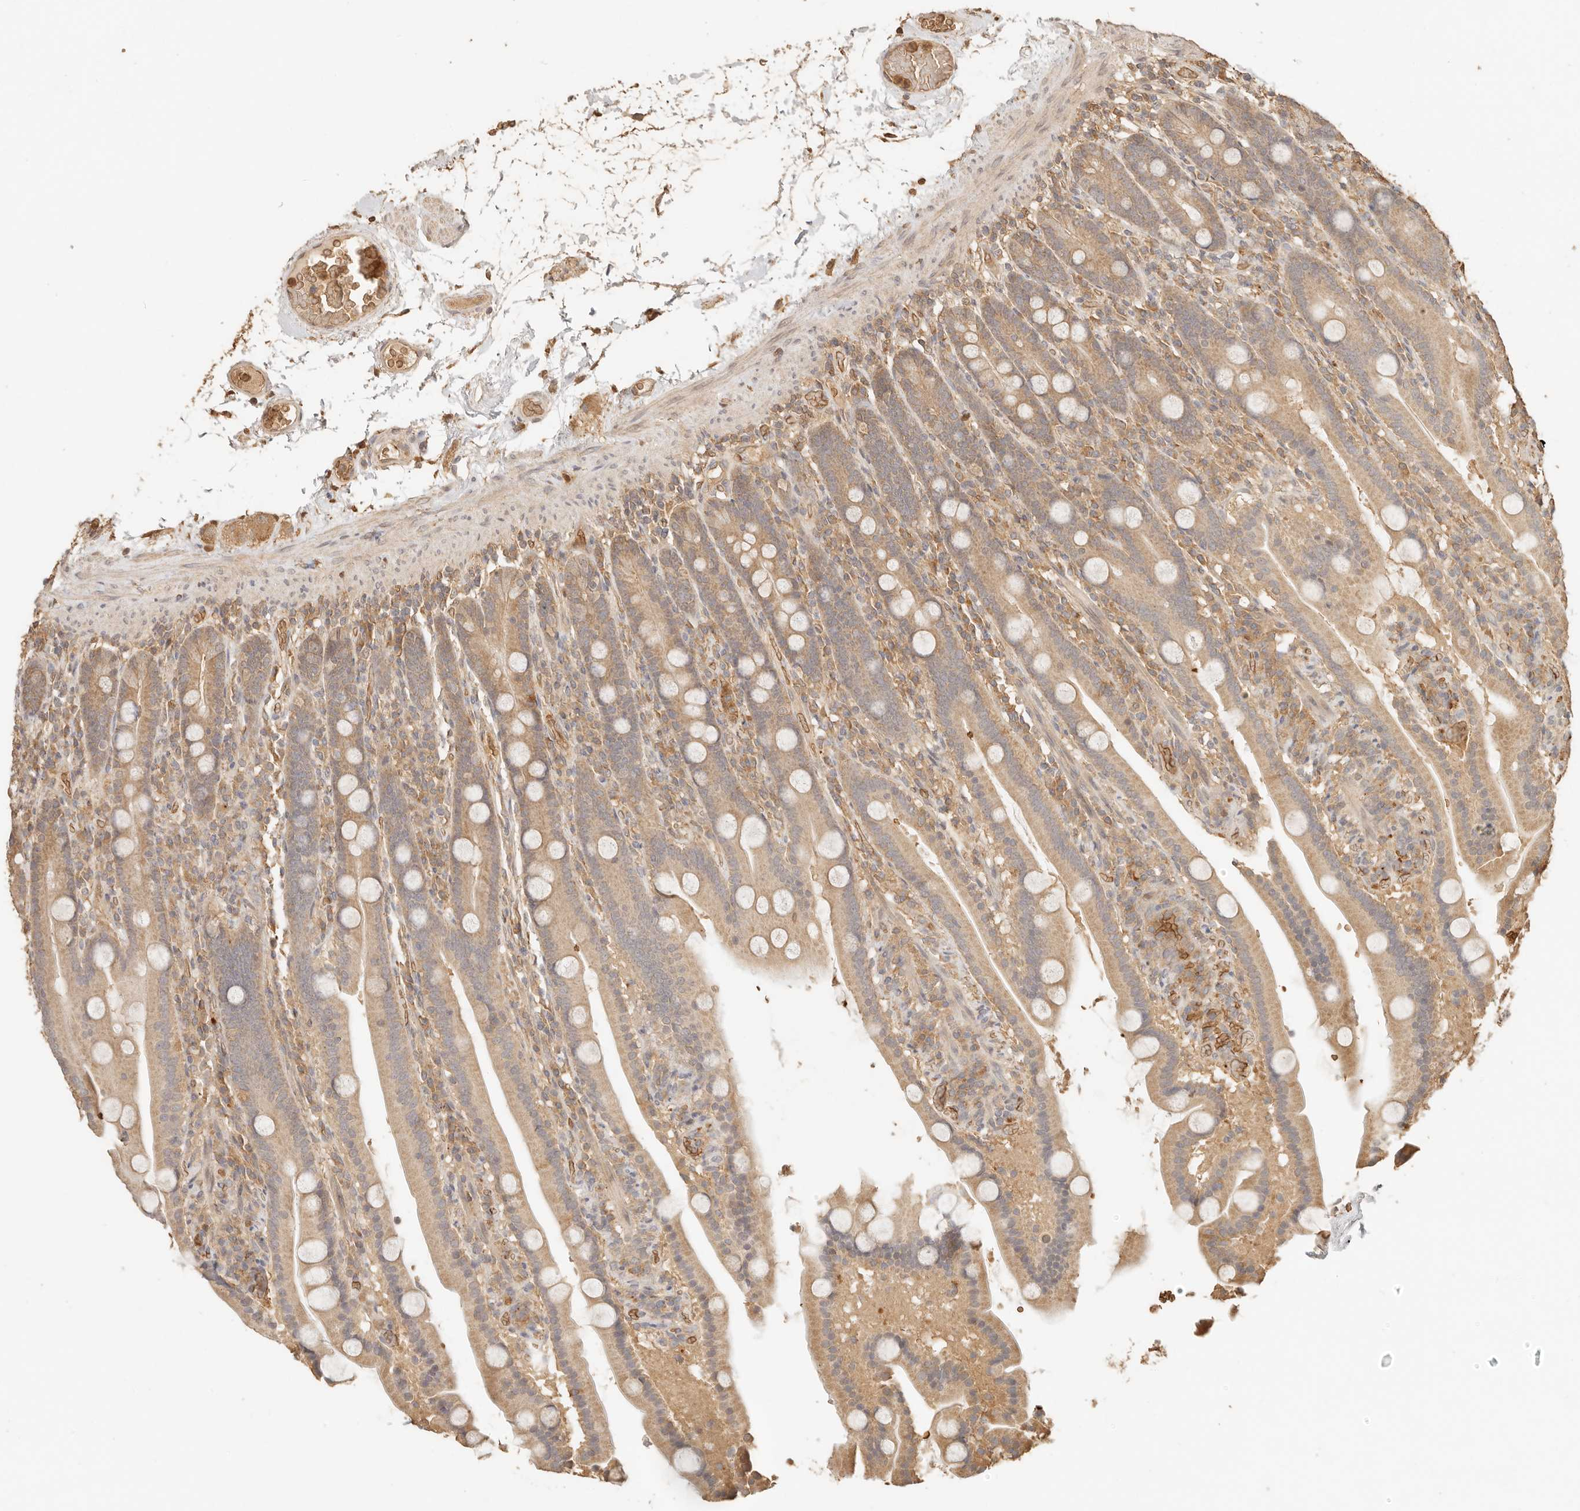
{"staining": {"intensity": "weak", "quantity": ">75%", "location": "cytoplasmic/membranous"}, "tissue": "duodenum", "cell_type": "Glandular cells", "image_type": "normal", "snomed": [{"axis": "morphology", "description": "Normal tissue, NOS"}, {"axis": "topography", "description": "Duodenum"}], "caption": "This is a micrograph of immunohistochemistry (IHC) staining of benign duodenum, which shows weak expression in the cytoplasmic/membranous of glandular cells.", "gene": "INTS11", "patient": {"sex": "male", "age": 55}}